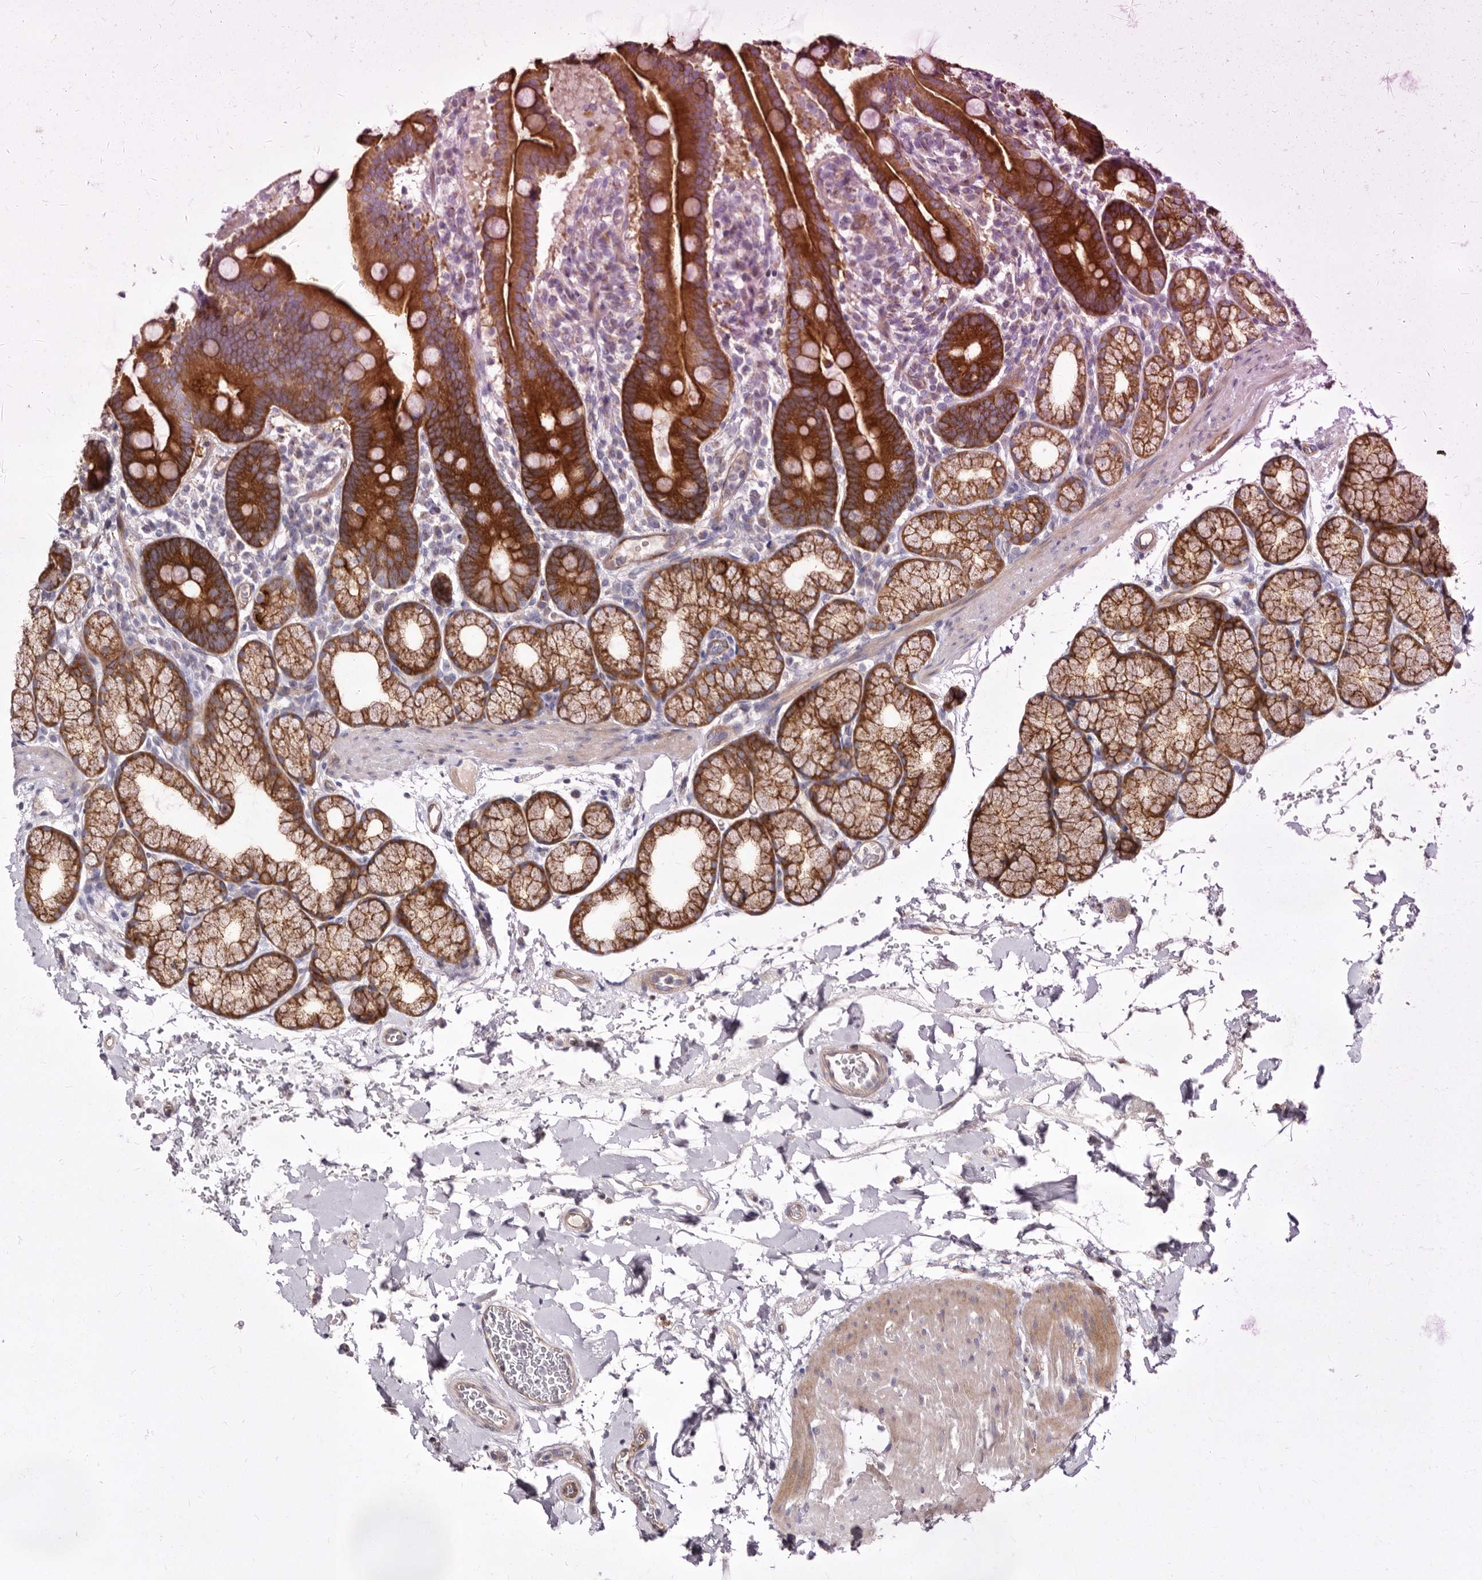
{"staining": {"intensity": "strong", "quantity": ">75%", "location": "cytoplasmic/membranous"}, "tissue": "duodenum", "cell_type": "Glandular cells", "image_type": "normal", "snomed": [{"axis": "morphology", "description": "Normal tissue, NOS"}, {"axis": "topography", "description": "Duodenum"}], "caption": "DAB immunohistochemical staining of normal human duodenum shows strong cytoplasmic/membranous protein positivity in about >75% of glandular cells.", "gene": "BAIAP2L1", "patient": {"sex": "male", "age": 54}}